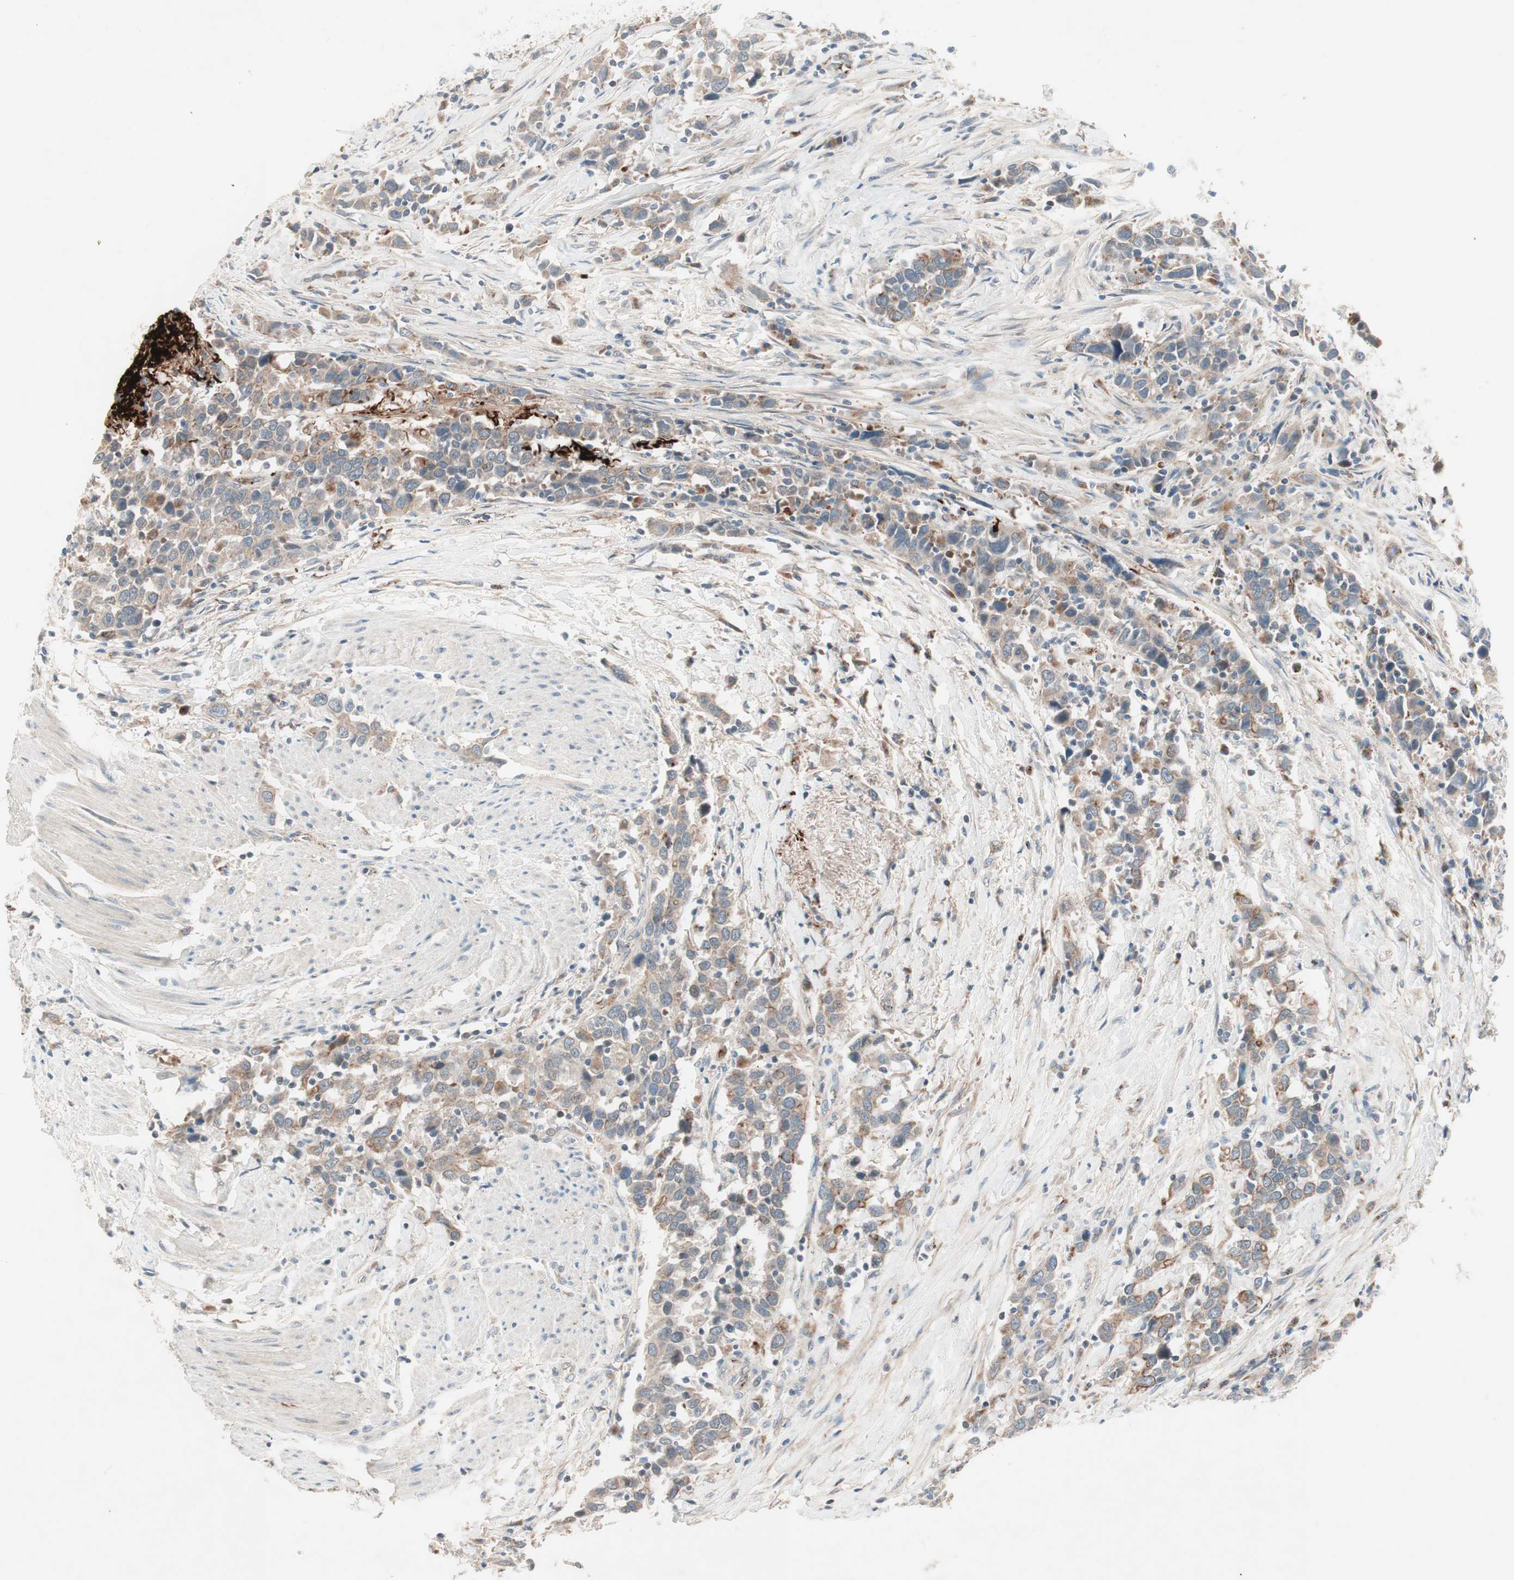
{"staining": {"intensity": "moderate", "quantity": "25%-75%", "location": "cytoplasmic/membranous"}, "tissue": "urothelial cancer", "cell_type": "Tumor cells", "image_type": "cancer", "snomed": [{"axis": "morphology", "description": "Urothelial carcinoma, High grade"}, {"axis": "topography", "description": "Urinary bladder"}], "caption": "Immunohistochemical staining of urothelial cancer reveals moderate cytoplasmic/membranous protein expression in about 25%-75% of tumor cells. (DAB IHC, brown staining for protein, blue staining for nuclei).", "gene": "FGFR4", "patient": {"sex": "male", "age": 61}}